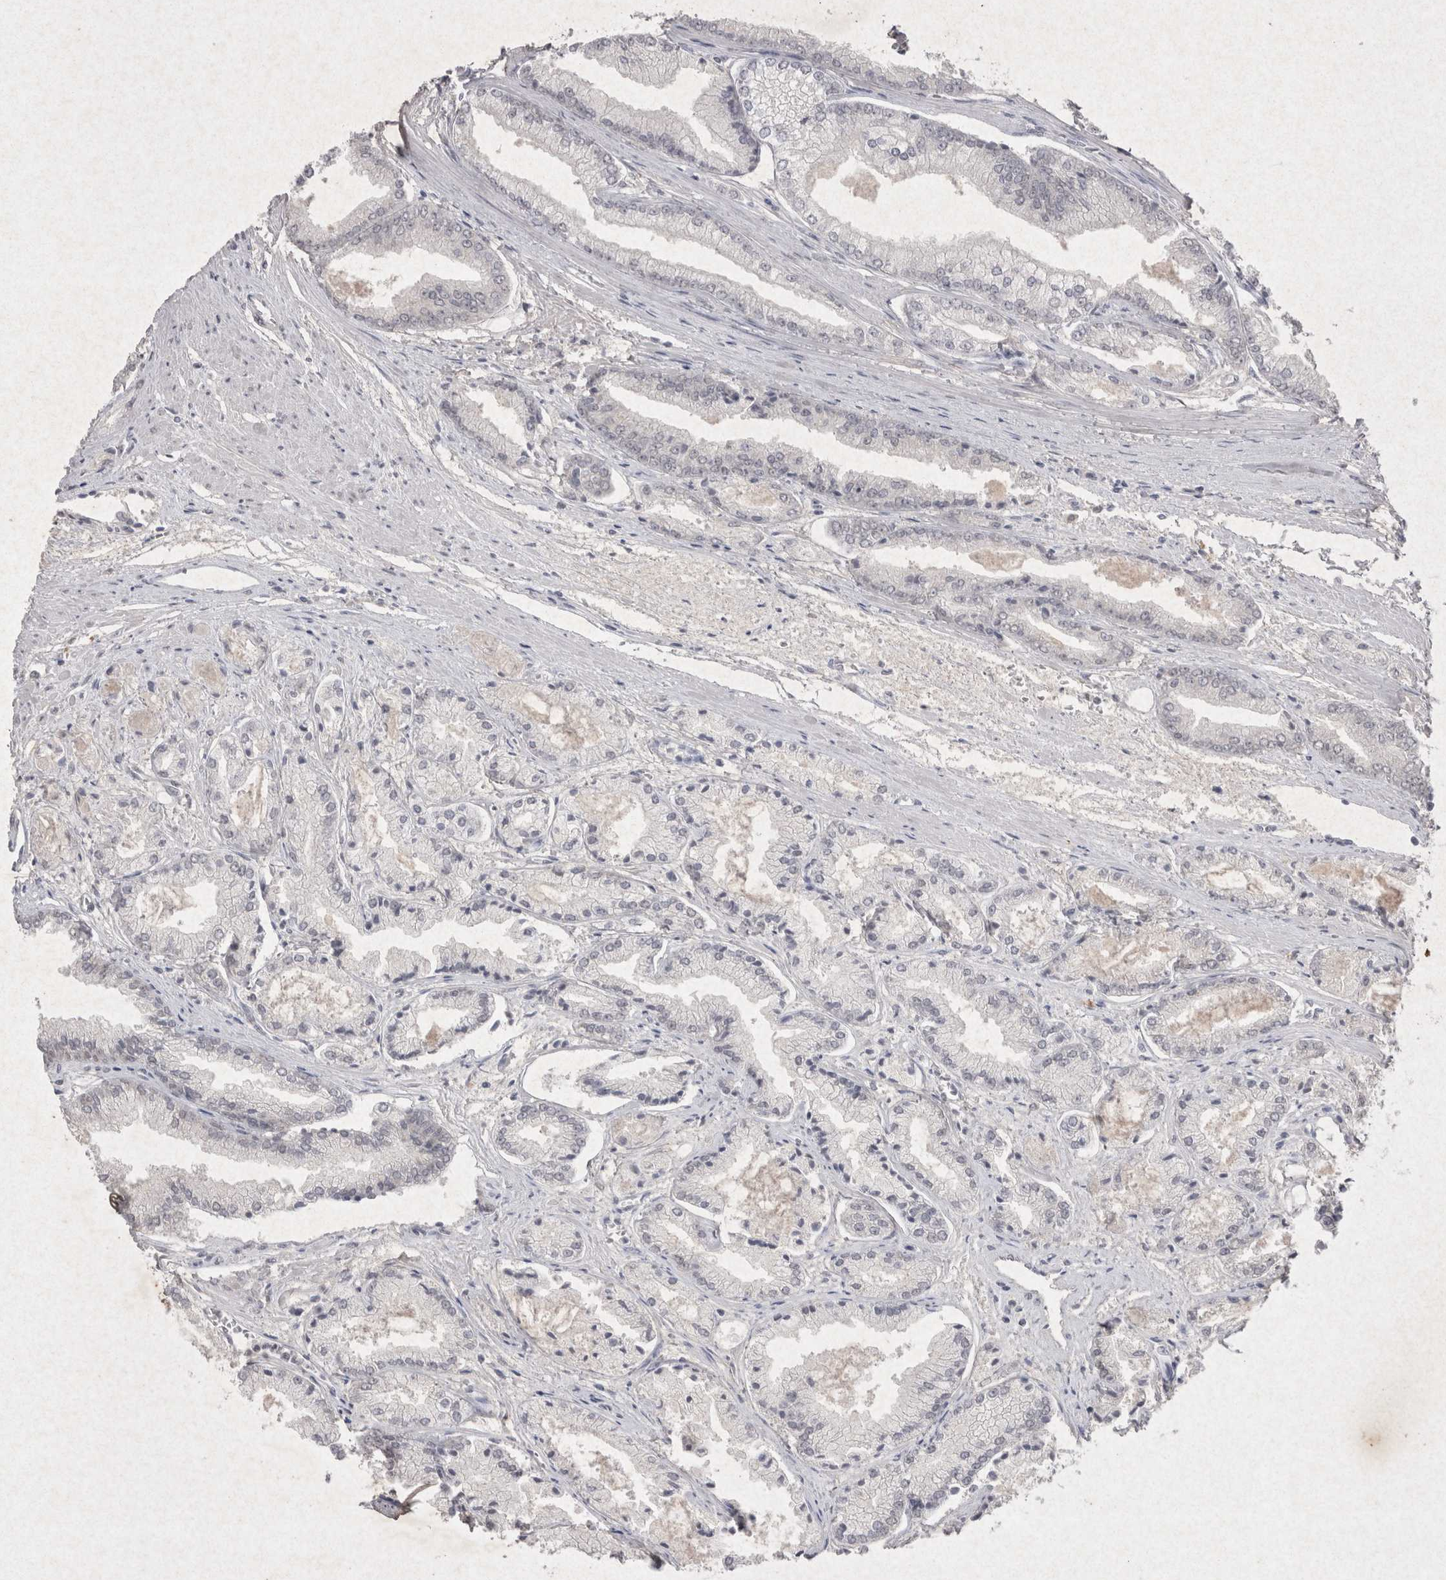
{"staining": {"intensity": "negative", "quantity": "none", "location": "none"}, "tissue": "prostate cancer", "cell_type": "Tumor cells", "image_type": "cancer", "snomed": [{"axis": "morphology", "description": "Adenocarcinoma, Low grade"}, {"axis": "topography", "description": "Prostate"}], "caption": "Tumor cells show no significant protein expression in prostate low-grade adenocarcinoma. (DAB (3,3'-diaminobenzidine) IHC, high magnification).", "gene": "LYVE1", "patient": {"sex": "male", "age": 52}}